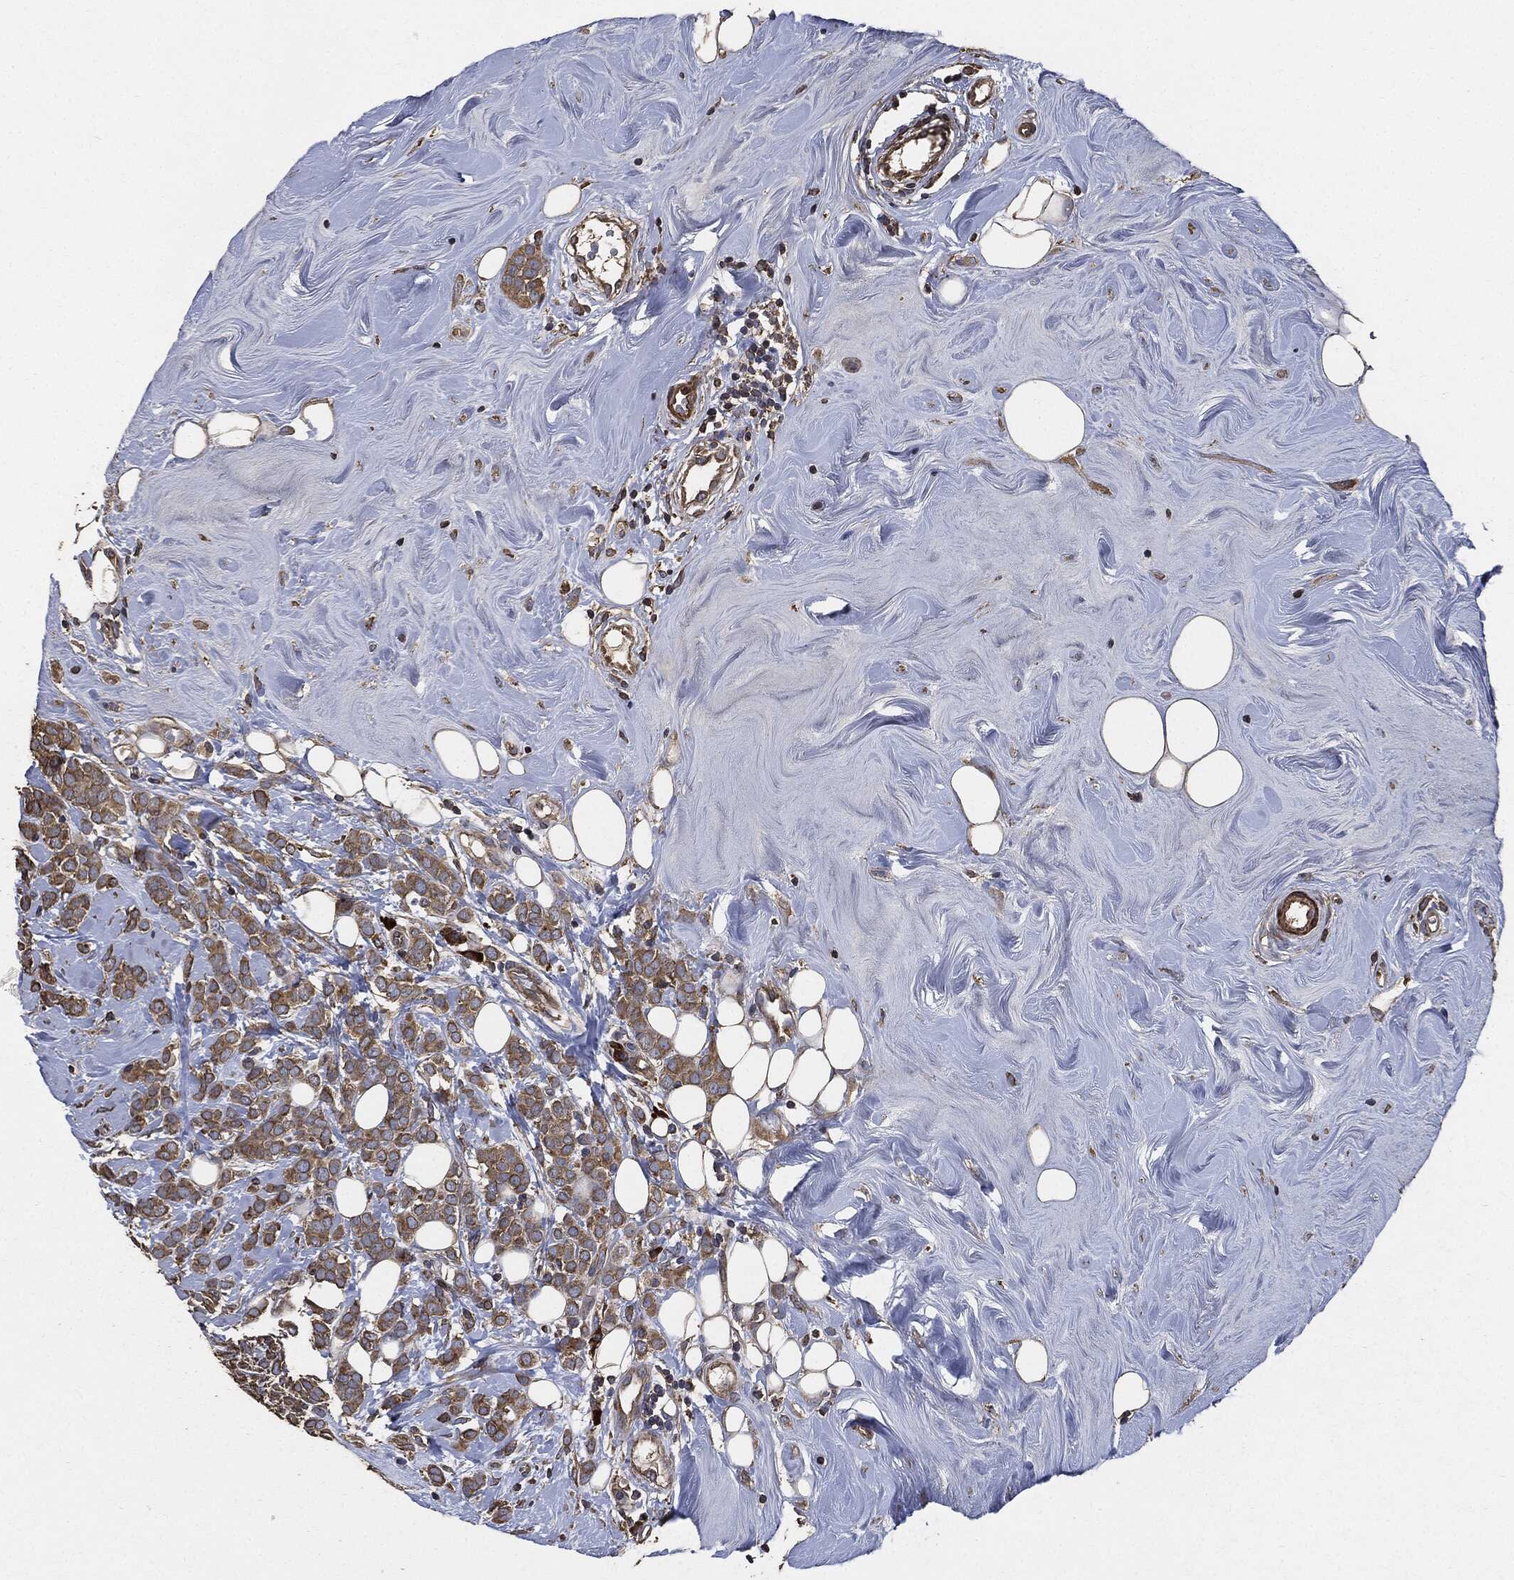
{"staining": {"intensity": "strong", "quantity": "25%-75%", "location": "cytoplasmic/membranous"}, "tissue": "breast cancer", "cell_type": "Tumor cells", "image_type": "cancer", "snomed": [{"axis": "morphology", "description": "Lobular carcinoma"}, {"axis": "topography", "description": "Breast"}], "caption": "Approximately 25%-75% of tumor cells in human breast lobular carcinoma exhibit strong cytoplasmic/membranous protein expression as visualized by brown immunohistochemical staining.", "gene": "STK3", "patient": {"sex": "female", "age": 49}}